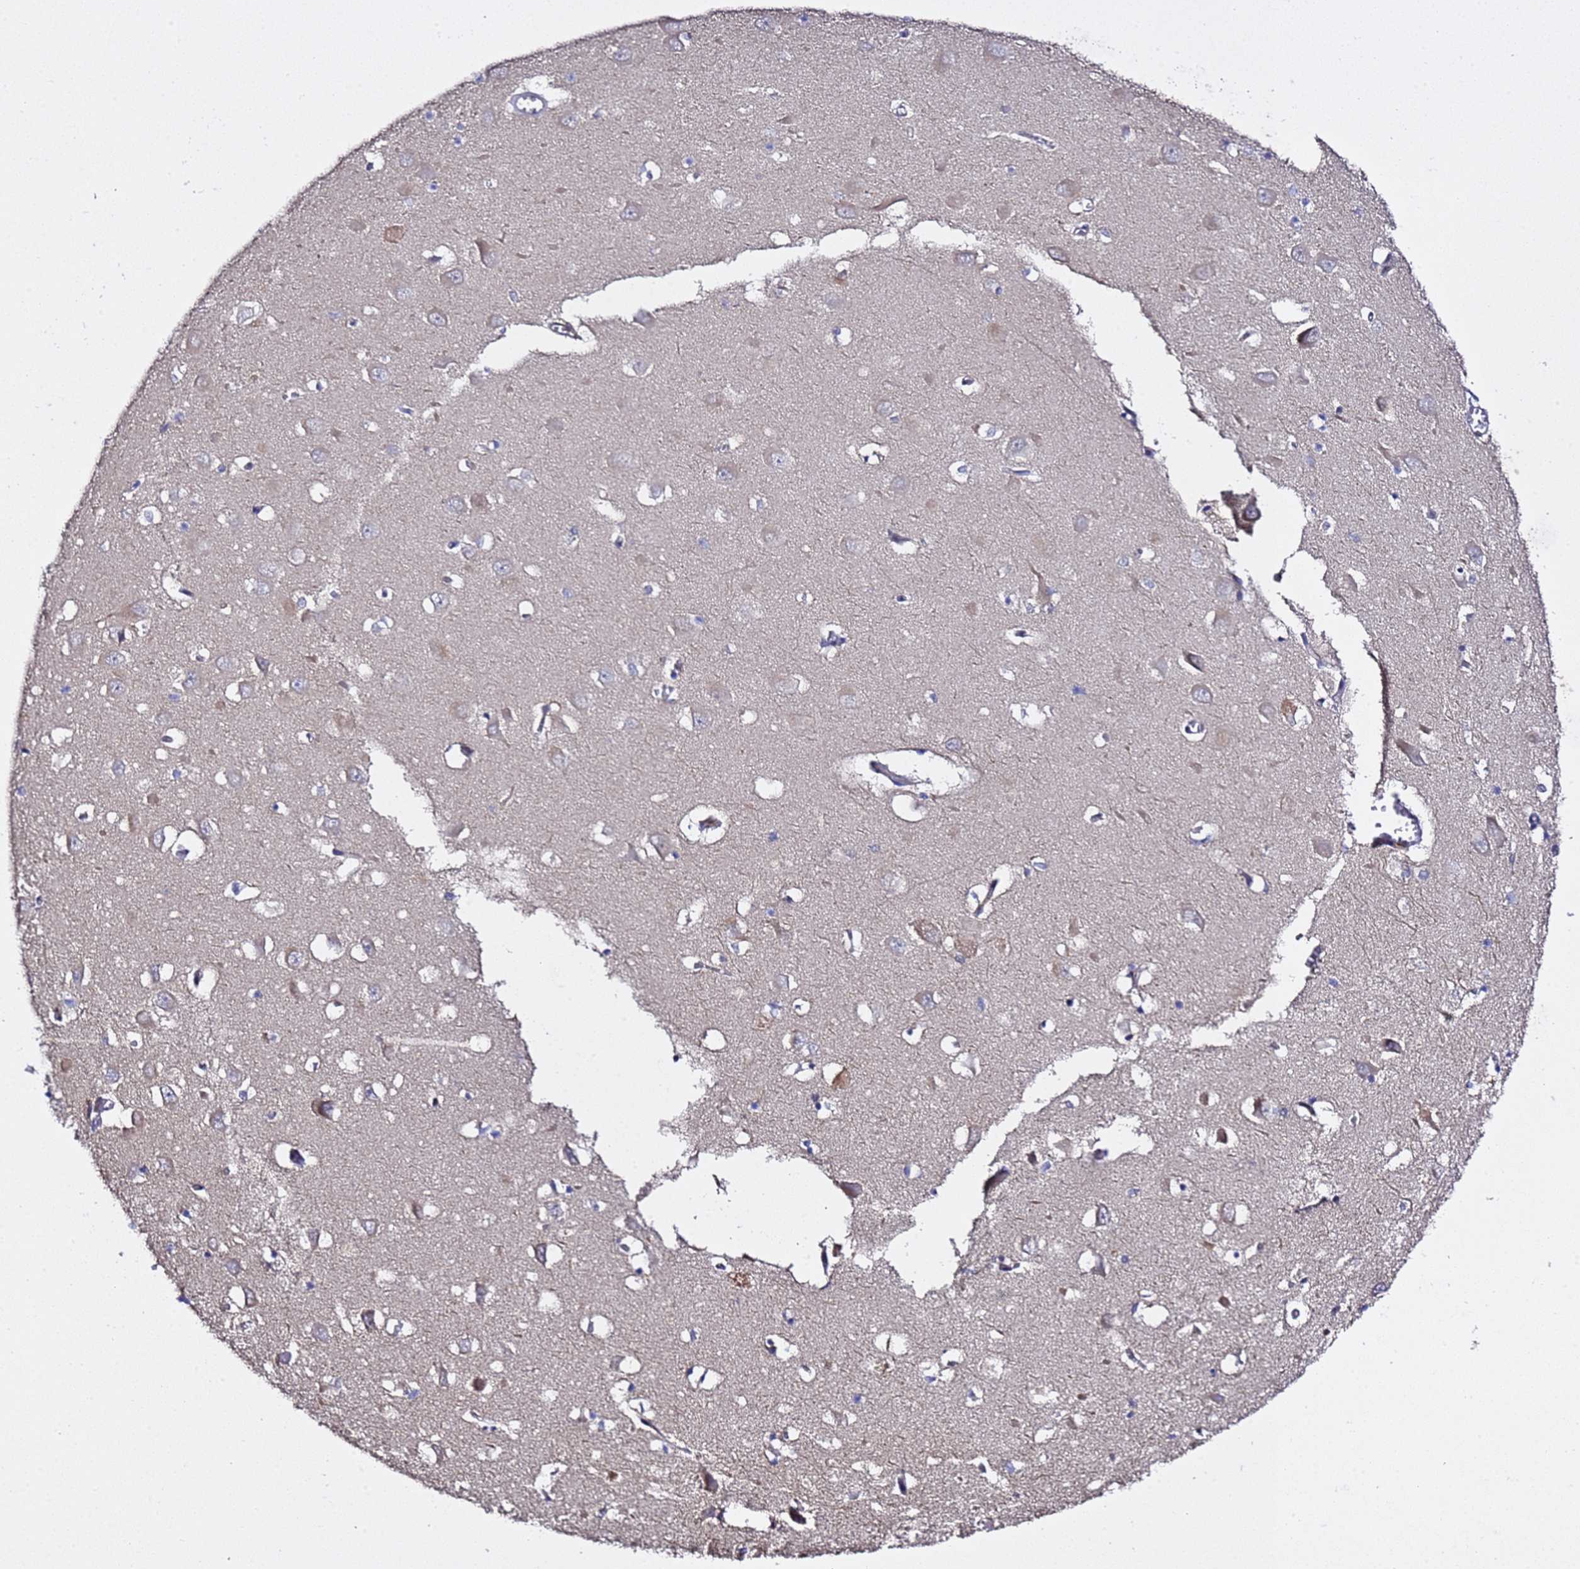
{"staining": {"intensity": "negative", "quantity": "none", "location": "none"}, "tissue": "hippocampus", "cell_type": "Glial cells", "image_type": "normal", "snomed": [{"axis": "morphology", "description": "Normal tissue, NOS"}, {"axis": "topography", "description": "Hippocampus"}], "caption": "An IHC histopathology image of unremarkable hippocampus is shown. There is no staining in glial cells of hippocampus.", "gene": "ALG3", "patient": {"sex": "male", "age": 70}}